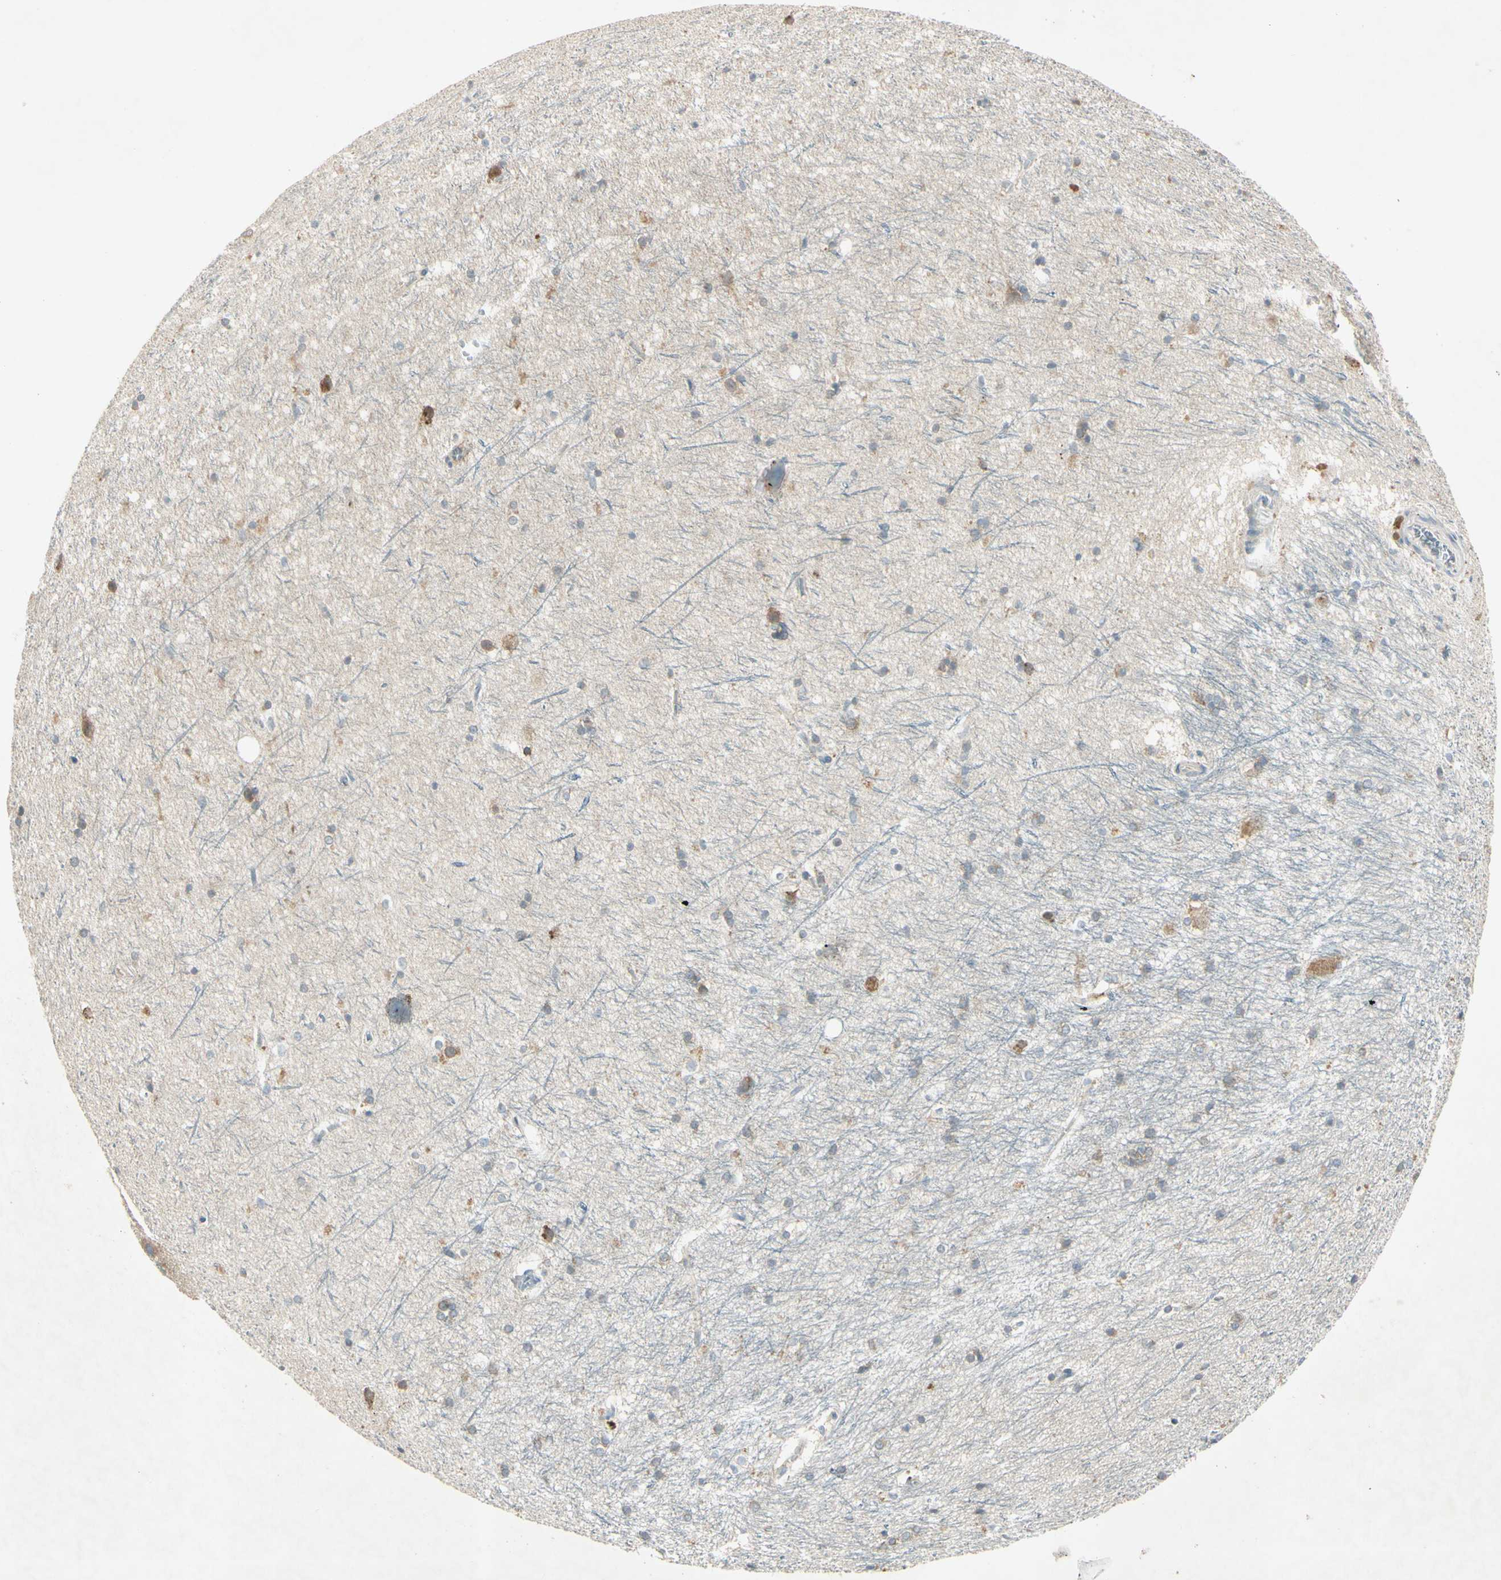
{"staining": {"intensity": "moderate", "quantity": "<25%", "location": "cytoplasmic/membranous"}, "tissue": "hippocampus", "cell_type": "Glial cells", "image_type": "normal", "snomed": [{"axis": "morphology", "description": "Normal tissue, NOS"}, {"axis": "topography", "description": "Hippocampus"}], "caption": "Immunohistochemistry (IHC) photomicrograph of normal human hippocampus stained for a protein (brown), which displays low levels of moderate cytoplasmic/membranous staining in approximately <25% of glial cells.", "gene": "AATK", "patient": {"sex": "female", "age": 19}}